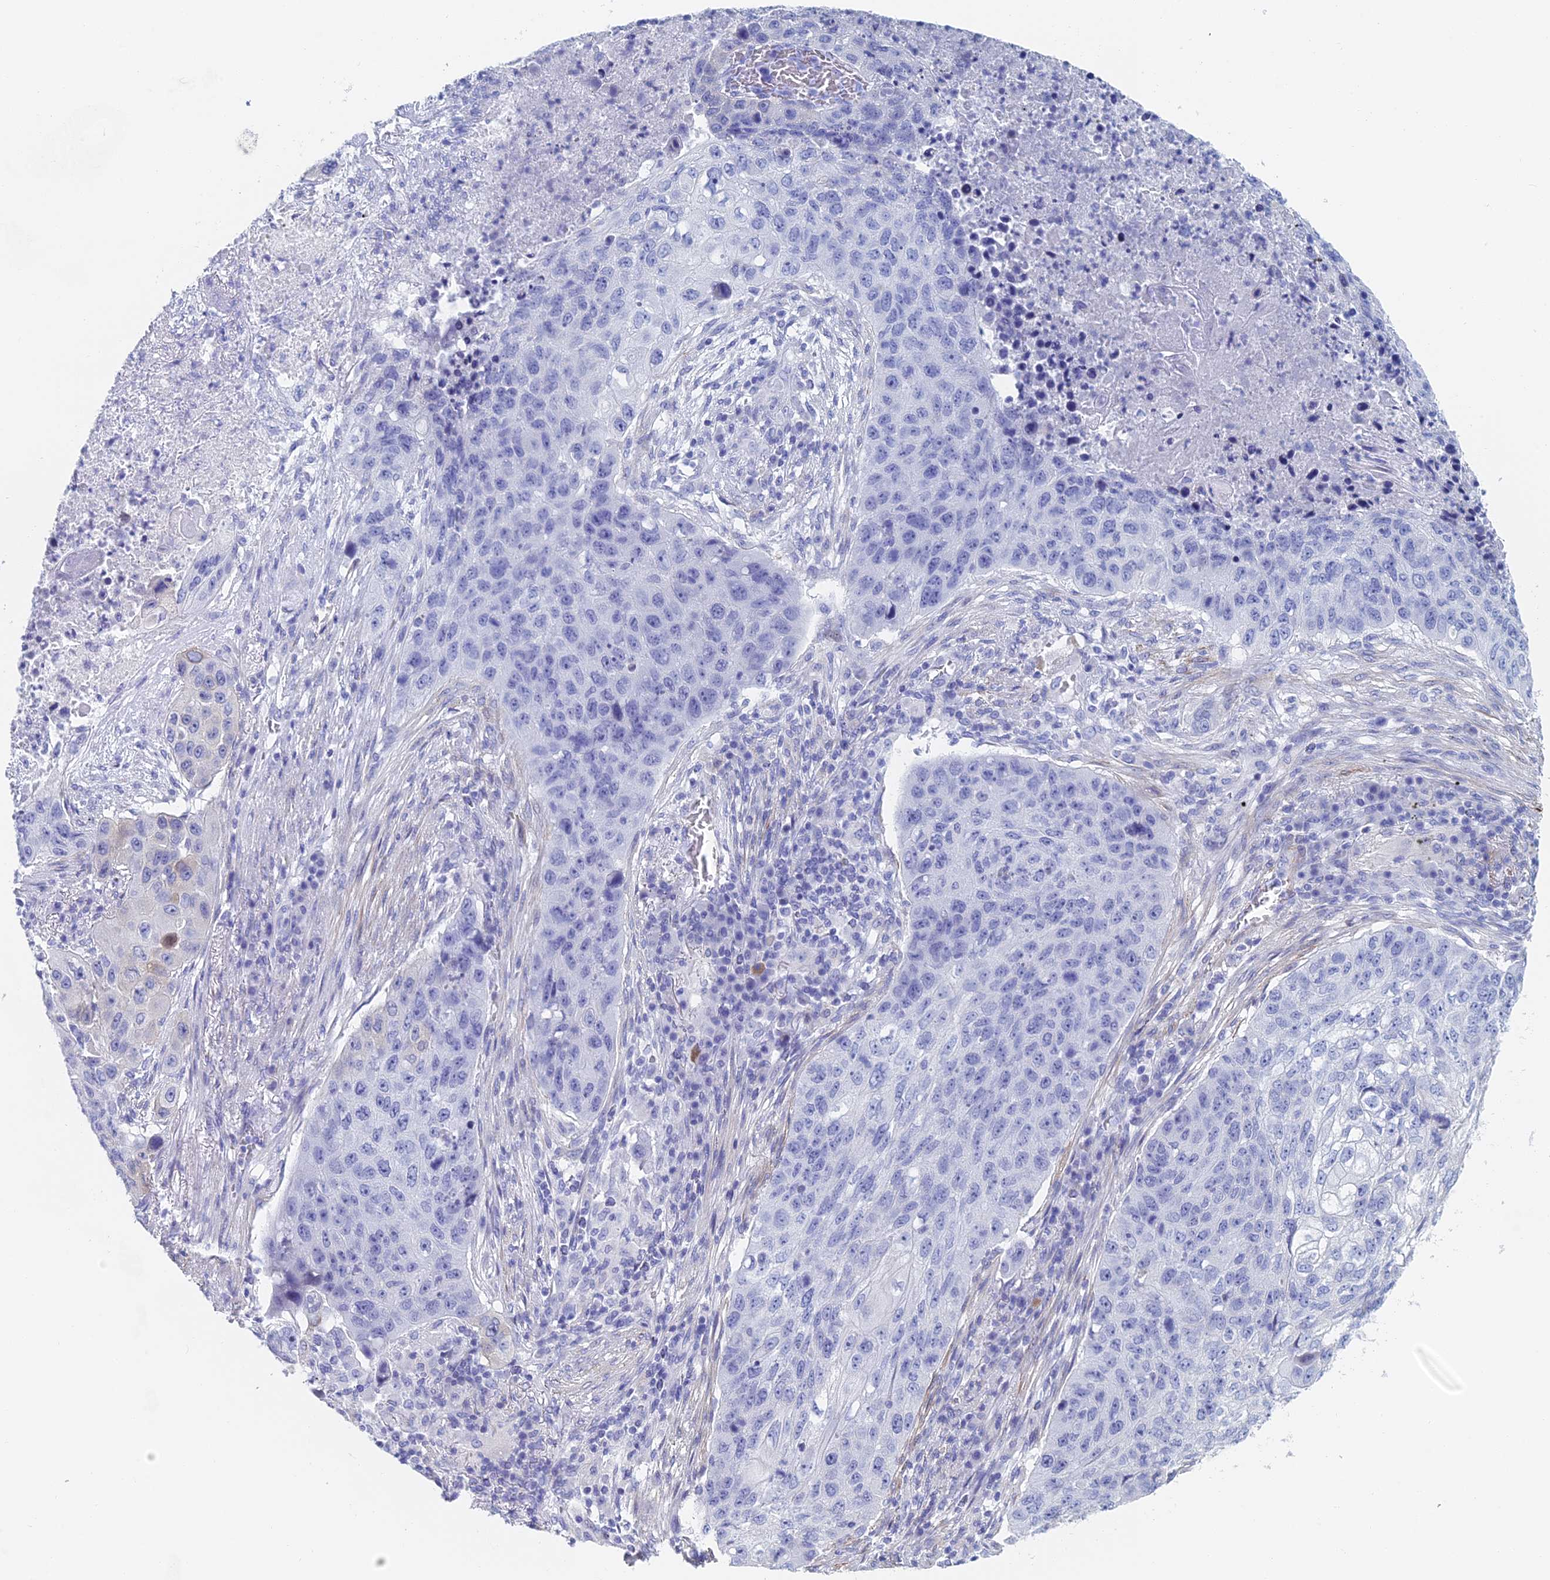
{"staining": {"intensity": "negative", "quantity": "none", "location": "none"}, "tissue": "lung cancer", "cell_type": "Tumor cells", "image_type": "cancer", "snomed": [{"axis": "morphology", "description": "Squamous cell carcinoma, NOS"}, {"axis": "topography", "description": "Lung"}], "caption": "Lung cancer (squamous cell carcinoma) was stained to show a protein in brown. There is no significant staining in tumor cells.", "gene": "KCNK18", "patient": {"sex": "female", "age": 63}}